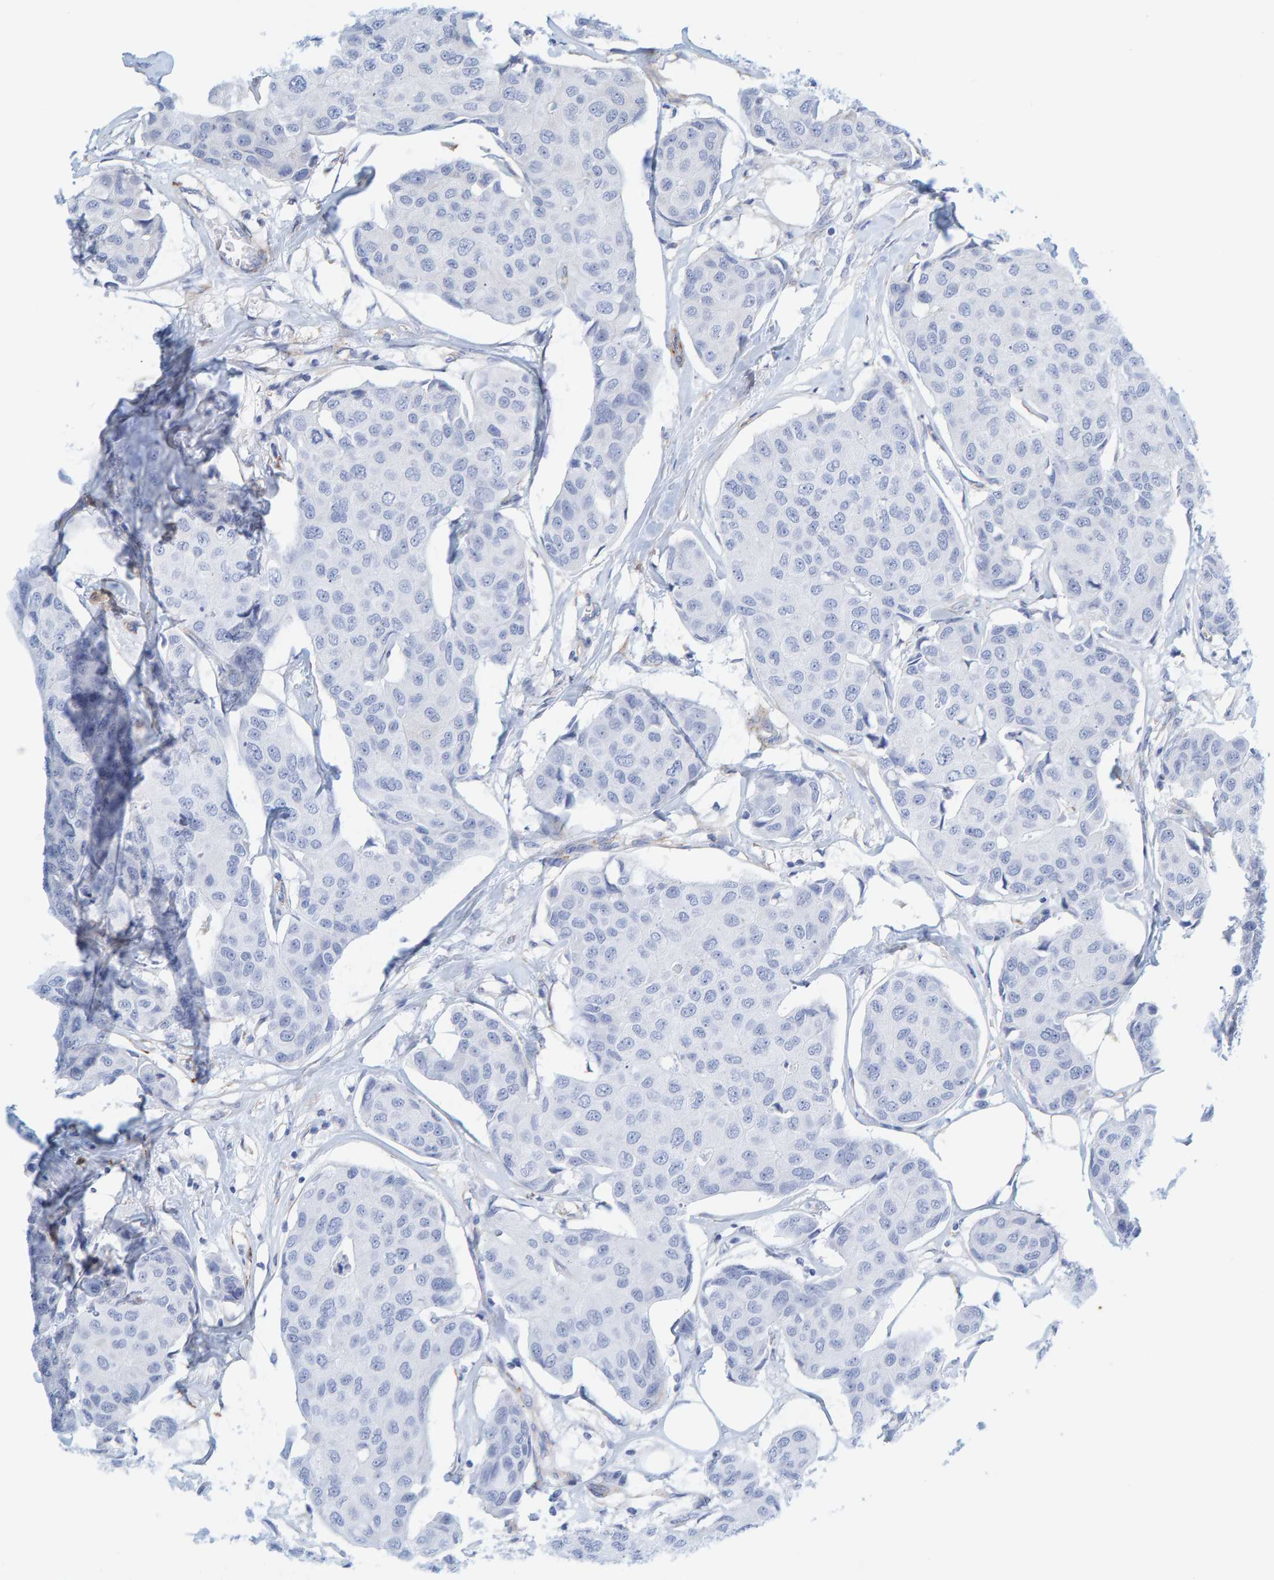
{"staining": {"intensity": "negative", "quantity": "none", "location": "none"}, "tissue": "breast cancer", "cell_type": "Tumor cells", "image_type": "cancer", "snomed": [{"axis": "morphology", "description": "Duct carcinoma"}, {"axis": "topography", "description": "Breast"}], "caption": "Image shows no protein staining in tumor cells of invasive ductal carcinoma (breast) tissue.", "gene": "MAP1B", "patient": {"sex": "female", "age": 80}}